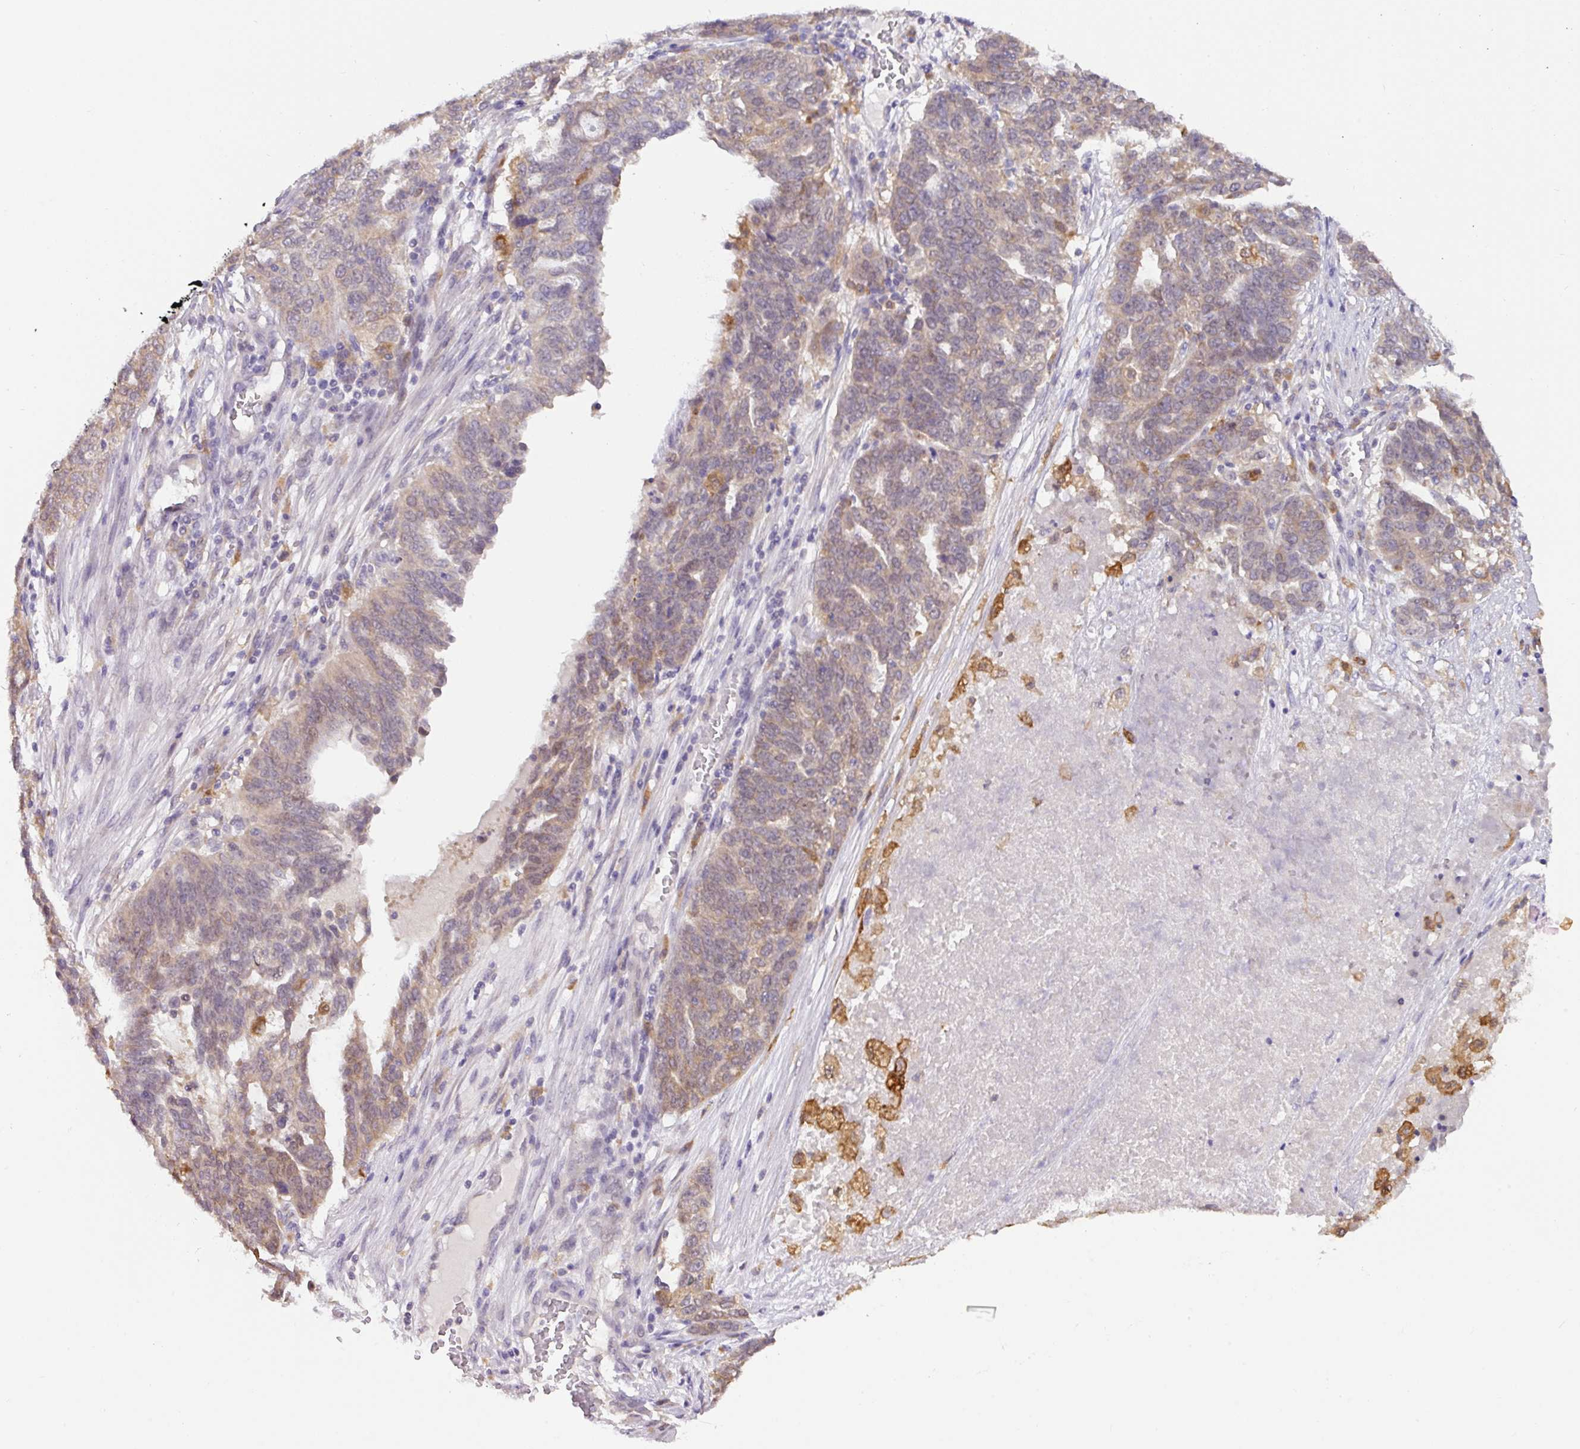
{"staining": {"intensity": "moderate", "quantity": "25%-75%", "location": "cytoplasmic/membranous"}, "tissue": "ovarian cancer", "cell_type": "Tumor cells", "image_type": "cancer", "snomed": [{"axis": "morphology", "description": "Cystadenocarcinoma, serous, NOS"}, {"axis": "topography", "description": "Ovary"}], "caption": "The micrograph shows staining of ovarian cancer (serous cystadenocarcinoma), revealing moderate cytoplasmic/membranous protein positivity (brown color) within tumor cells. Nuclei are stained in blue.", "gene": "GCNT7", "patient": {"sex": "female", "age": 59}}